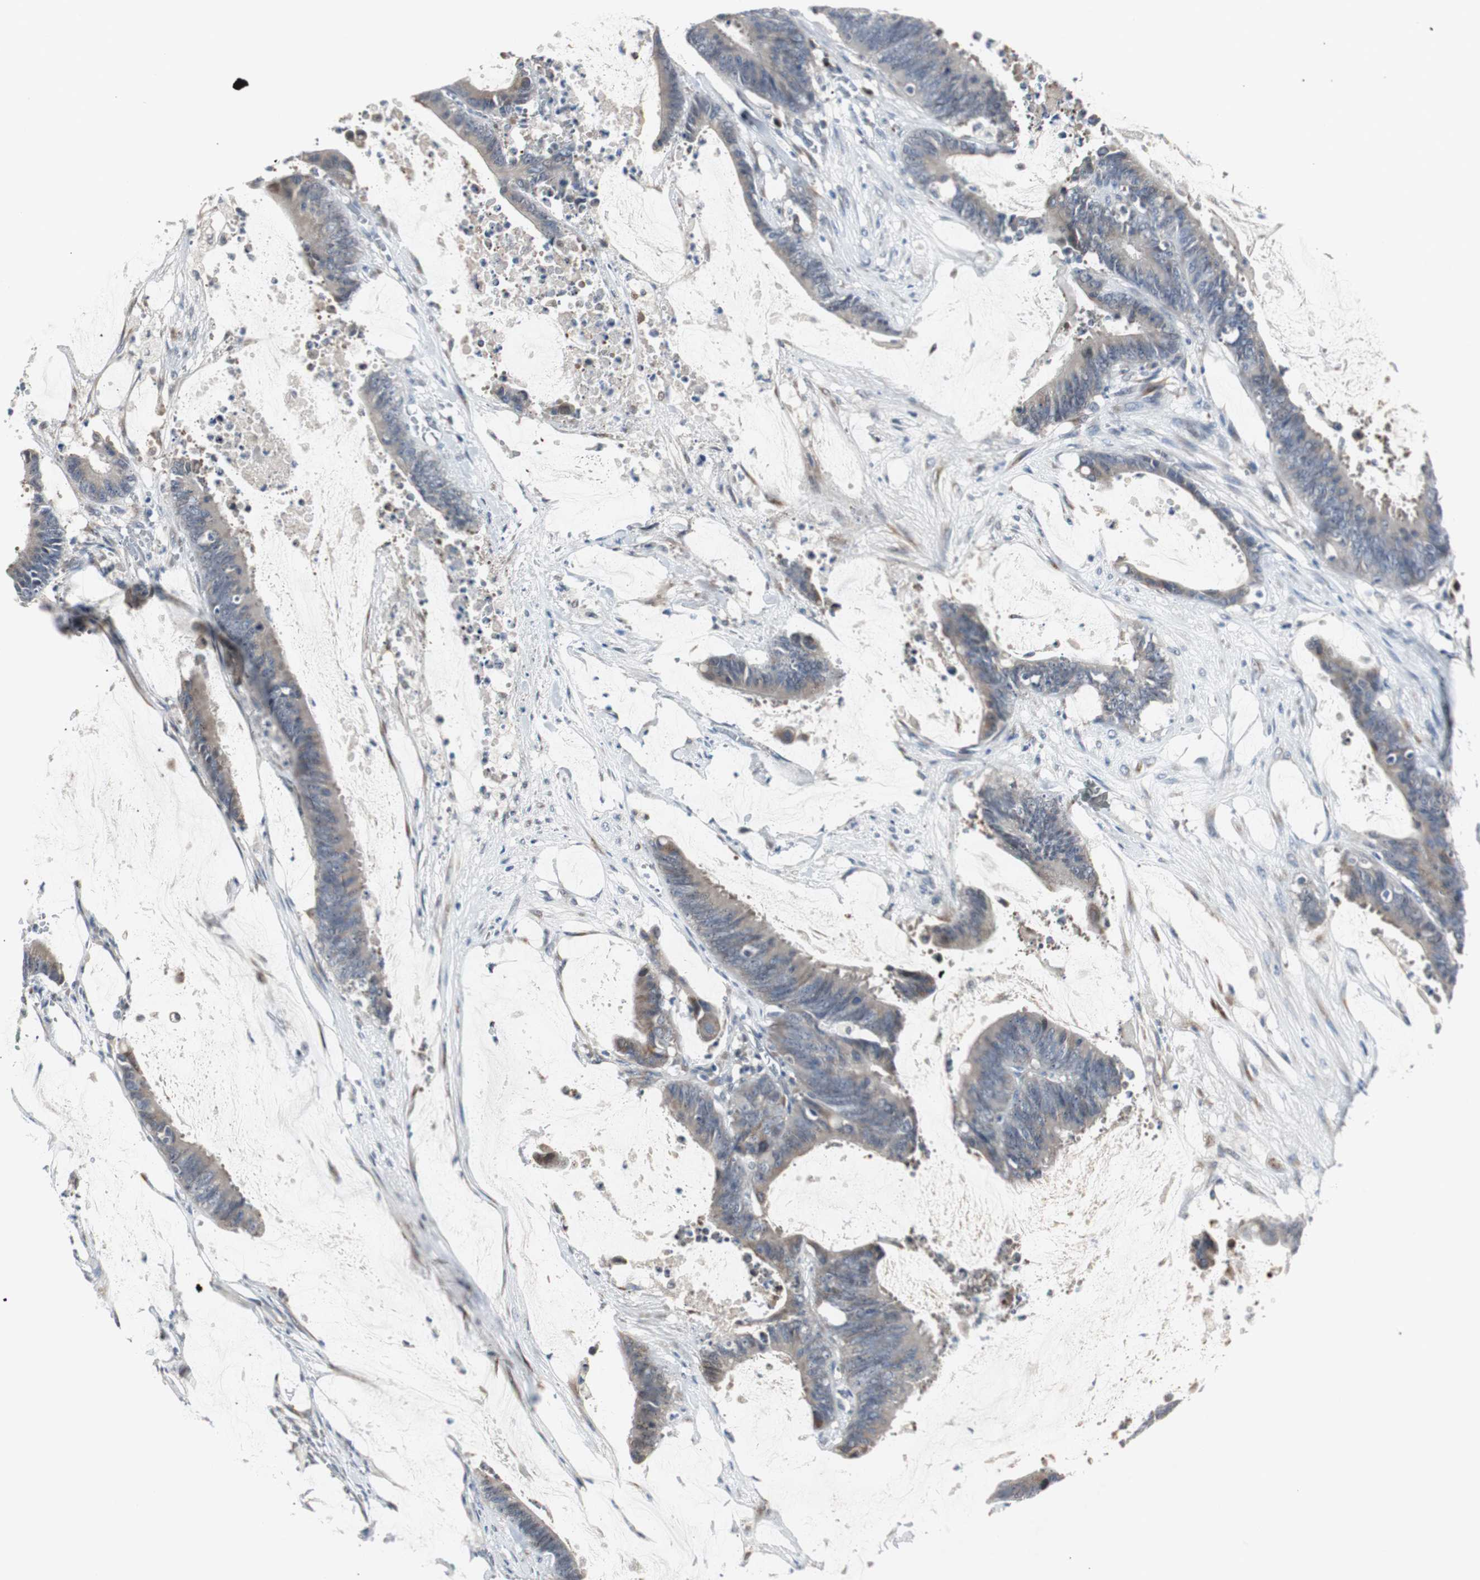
{"staining": {"intensity": "weak", "quantity": ">75%", "location": "cytoplasmic/membranous"}, "tissue": "colorectal cancer", "cell_type": "Tumor cells", "image_type": "cancer", "snomed": [{"axis": "morphology", "description": "Adenocarcinoma, NOS"}, {"axis": "topography", "description": "Rectum"}], "caption": "This photomicrograph displays colorectal cancer (adenocarcinoma) stained with immunohistochemistry to label a protein in brown. The cytoplasmic/membranous of tumor cells show weak positivity for the protein. Nuclei are counter-stained blue.", "gene": "SOX30", "patient": {"sex": "female", "age": 66}}